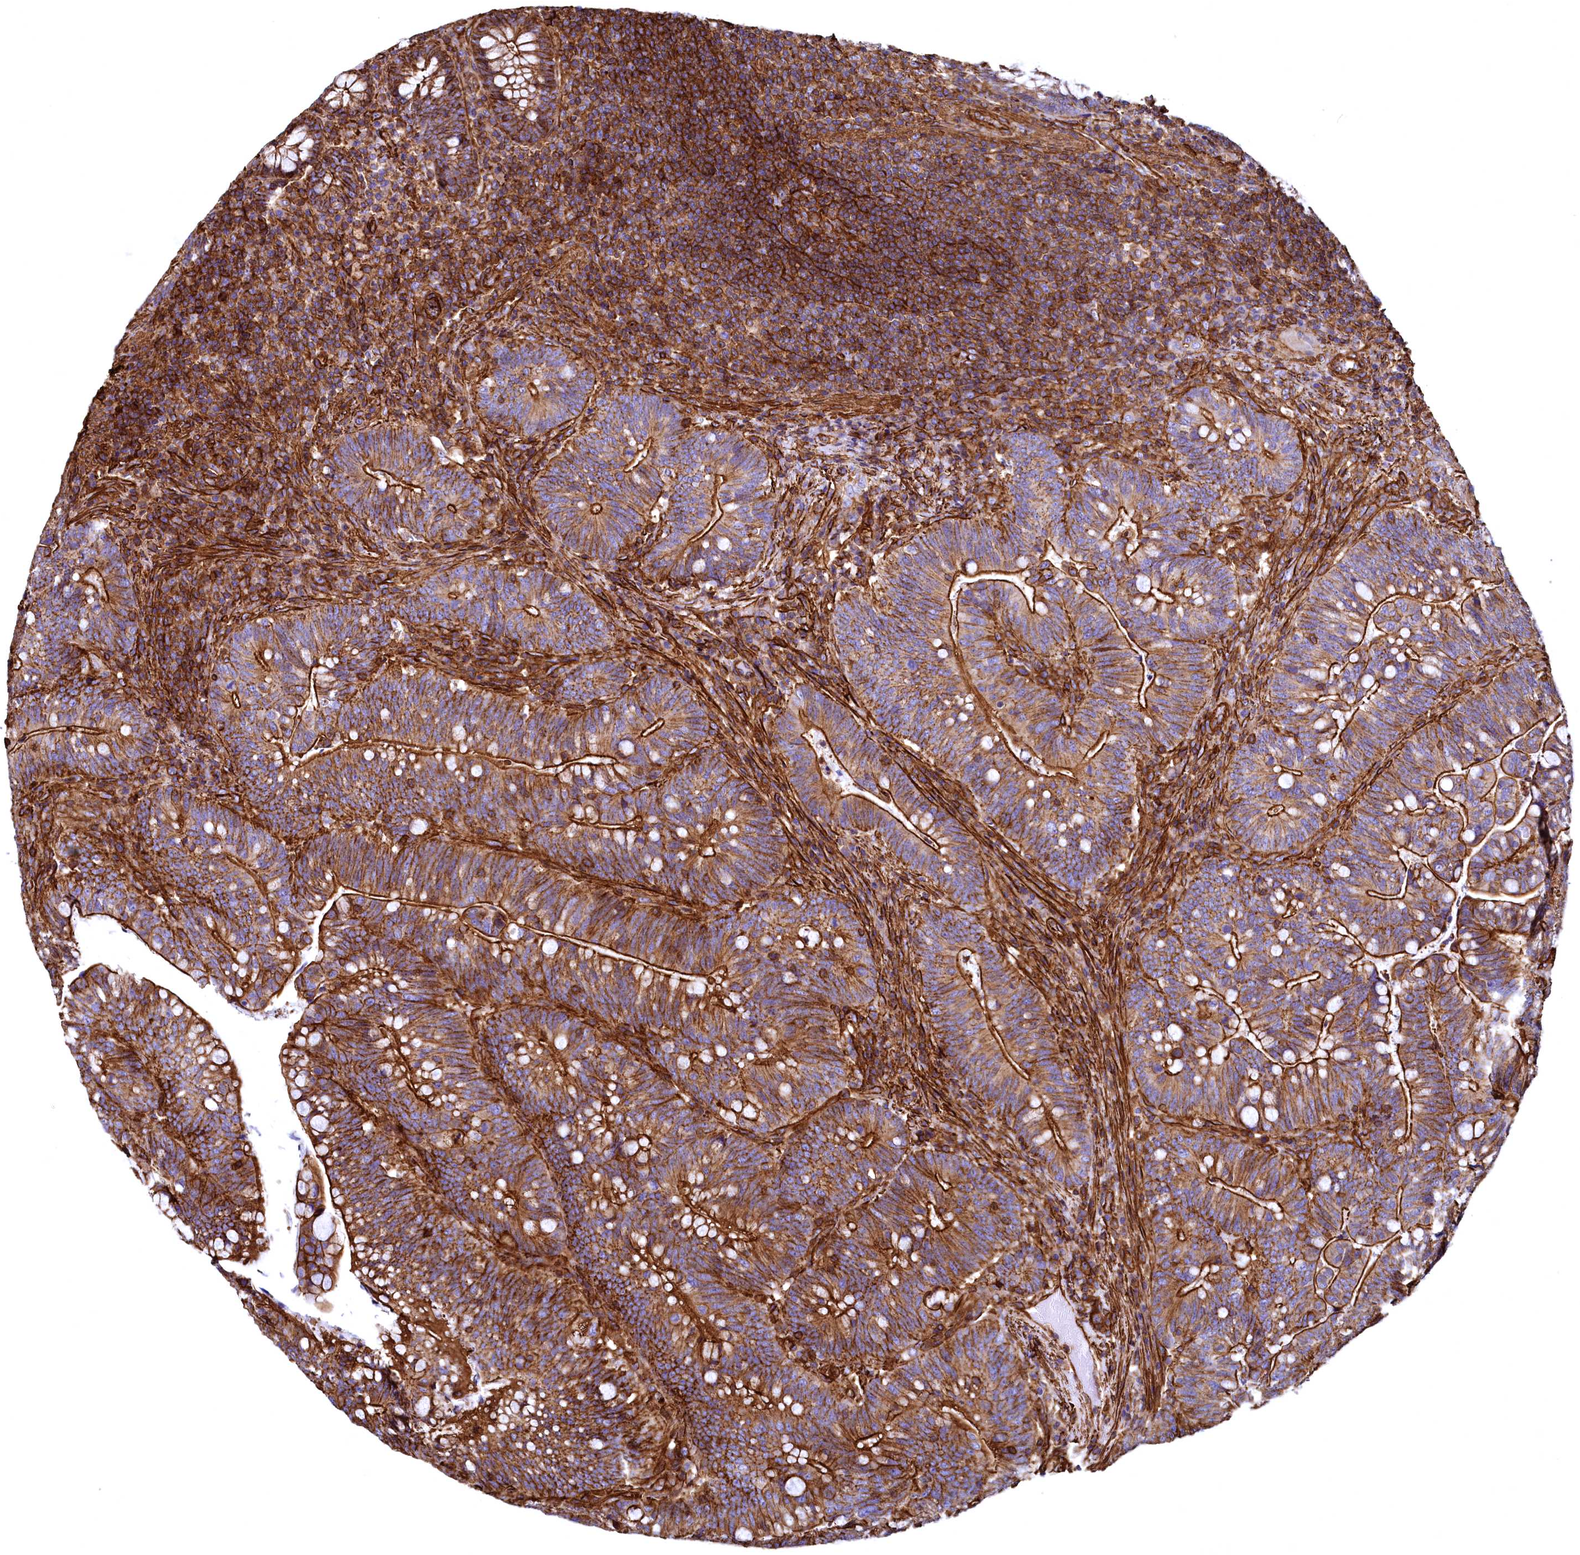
{"staining": {"intensity": "strong", "quantity": ">75%", "location": "cytoplasmic/membranous"}, "tissue": "colorectal cancer", "cell_type": "Tumor cells", "image_type": "cancer", "snomed": [{"axis": "morphology", "description": "Normal tissue, NOS"}, {"axis": "morphology", "description": "Adenocarcinoma, NOS"}, {"axis": "topography", "description": "Colon"}], "caption": "Adenocarcinoma (colorectal) stained with immunohistochemistry shows strong cytoplasmic/membranous expression in about >75% of tumor cells.", "gene": "THBS1", "patient": {"sex": "female", "age": 66}}